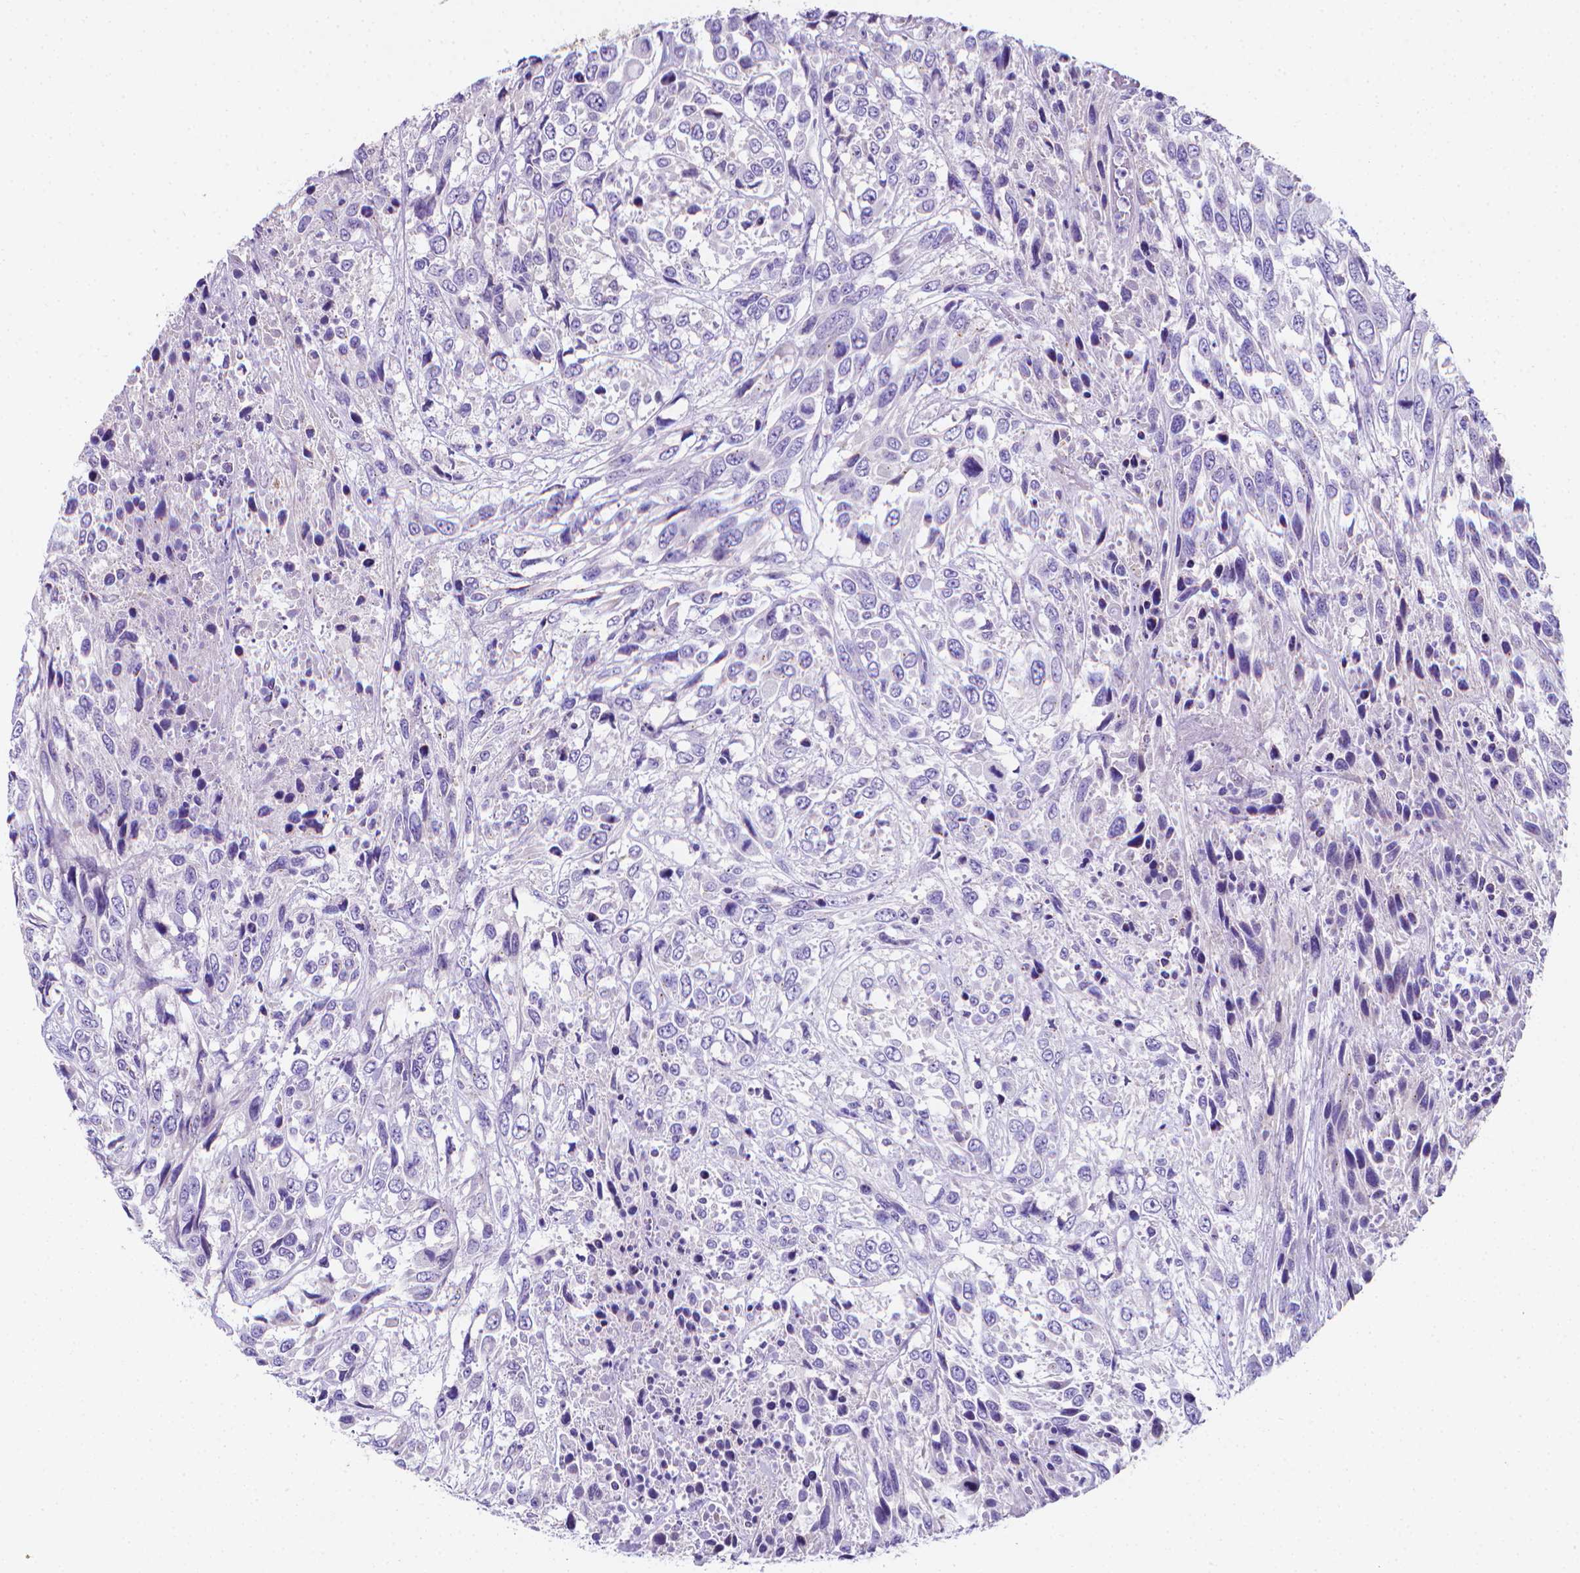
{"staining": {"intensity": "negative", "quantity": "none", "location": "none"}, "tissue": "urothelial cancer", "cell_type": "Tumor cells", "image_type": "cancer", "snomed": [{"axis": "morphology", "description": "Urothelial carcinoma, High grade"}, {"axis": "topography", "description": "Urinary bladder"}], "caption": "There is no significant positivity in tumor cells of urothelial cancer.", "gene": "LRRC73", "patient": {"sex": "female", "age": 70}}